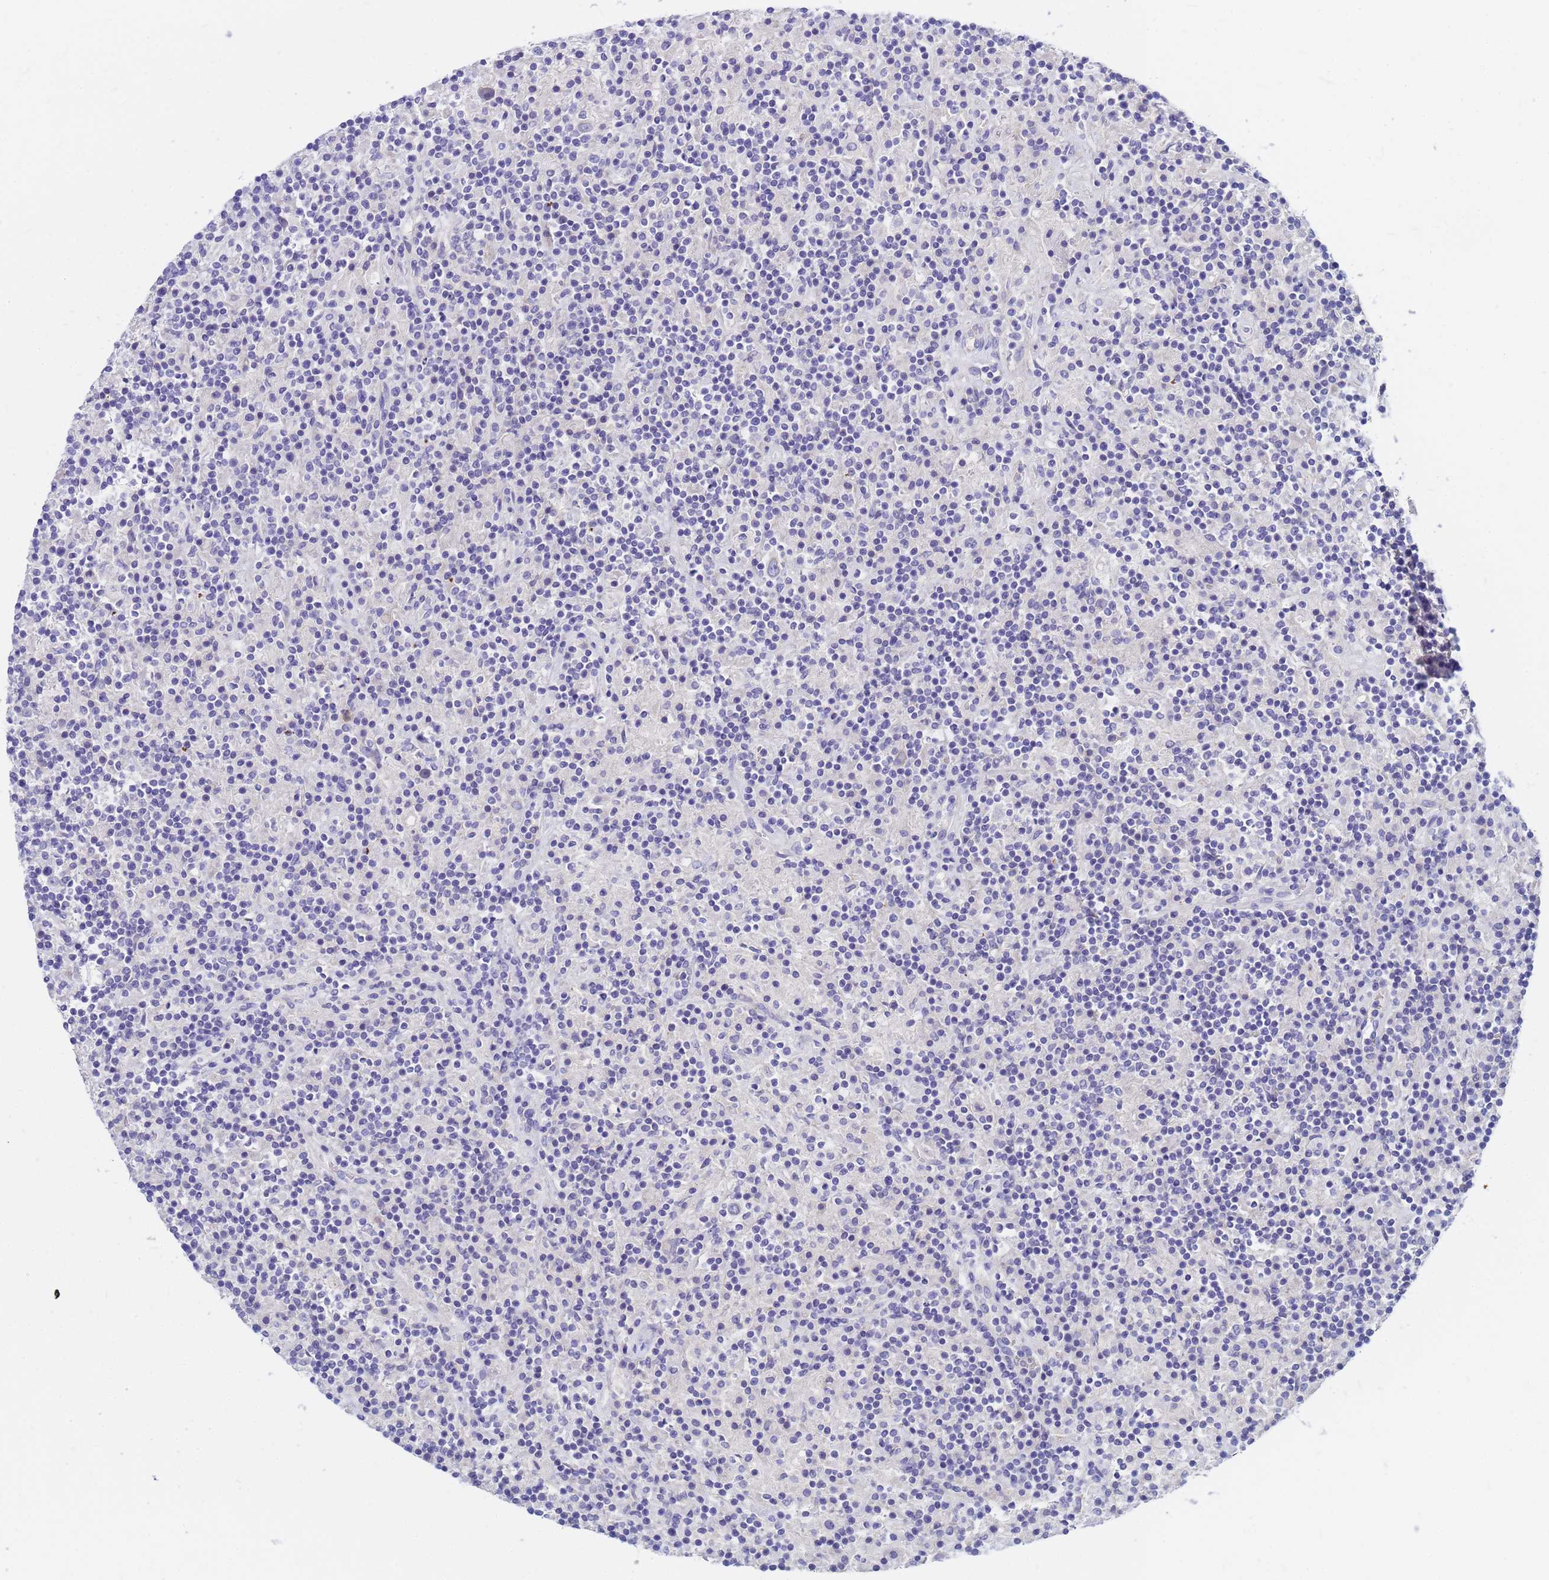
{"staining": {"intensity": "negative", "quantity": "none", "location": "none"}, "tissue": "lymphoma", "cell_type": "Tumor cells", "image_type": "cancer", "snomed": [{"axis": "morphology", "description": "Hodgkin's disease, NOS"}, {"axis": "topography", "description": "Lymph node"}], "caption": "Immunohistochemistry photomicrograph of human Hodgkin's disease stained for a protein (brown), which reveals no positivity in tumor cells.", "gene": "DPRX", "patient": {"sex": "male", "age": 70}}